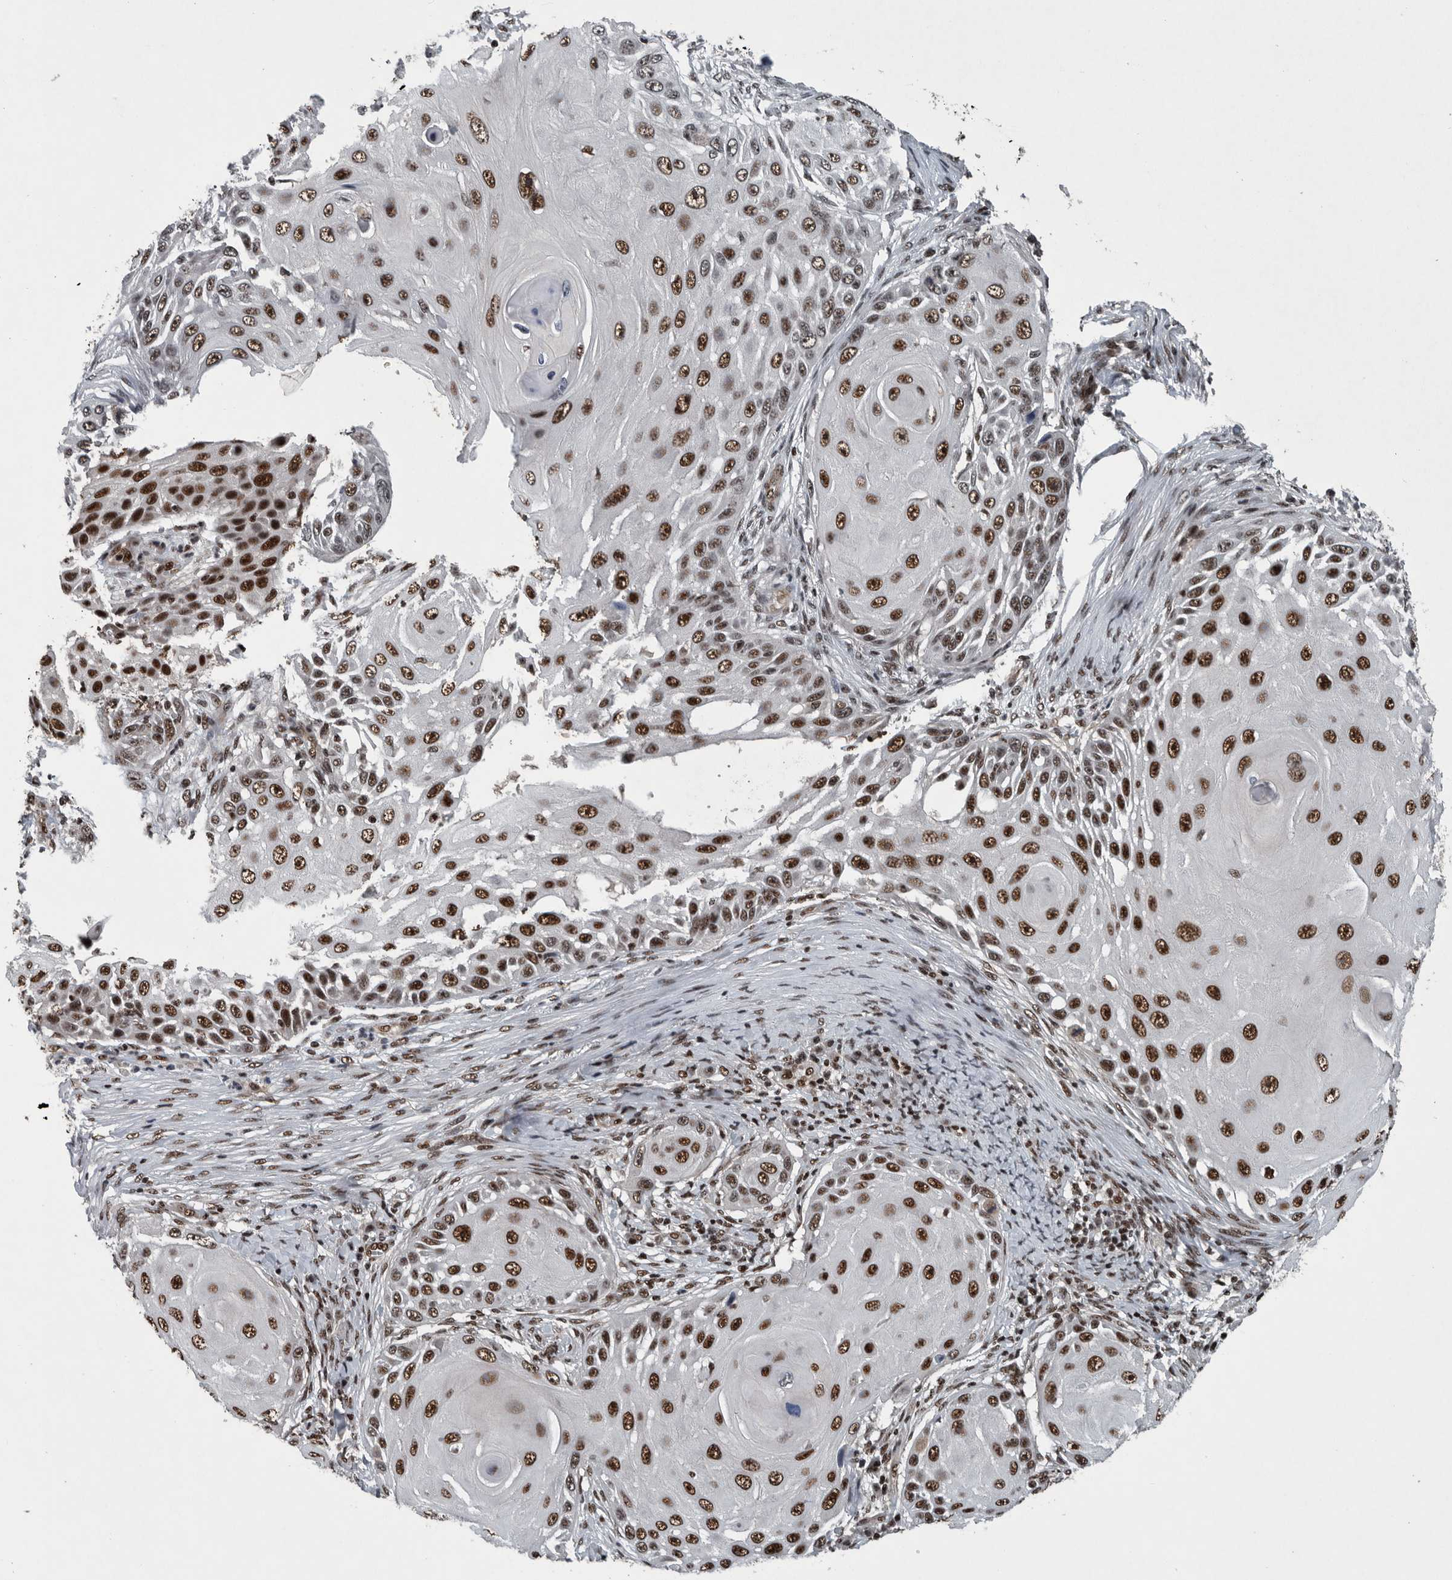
{"staining": {"intensity": "moderate", "quantity": "25%-75%", "location": "nuclear"}, "tissue": "skin cancer", "cell_type": "Tumor cells", "image_type": "cancer", "snomed": [{"axis": "morphology", "description": "Squamous cell carcinoma, NOS"}, {"axis": "topography", "description": "Skin"}], "caption": "Skin cancer (squamous cell carcinoma) was stained to show a protein in brown. There is medium levels of moderate nuclear positivity in approximately 25%-75% of tumor cells. The protein is shown in brown color, while the nuclei are stained blue.", "gene": "SENP7", "patient": {"sex": "female", "age": 44}}